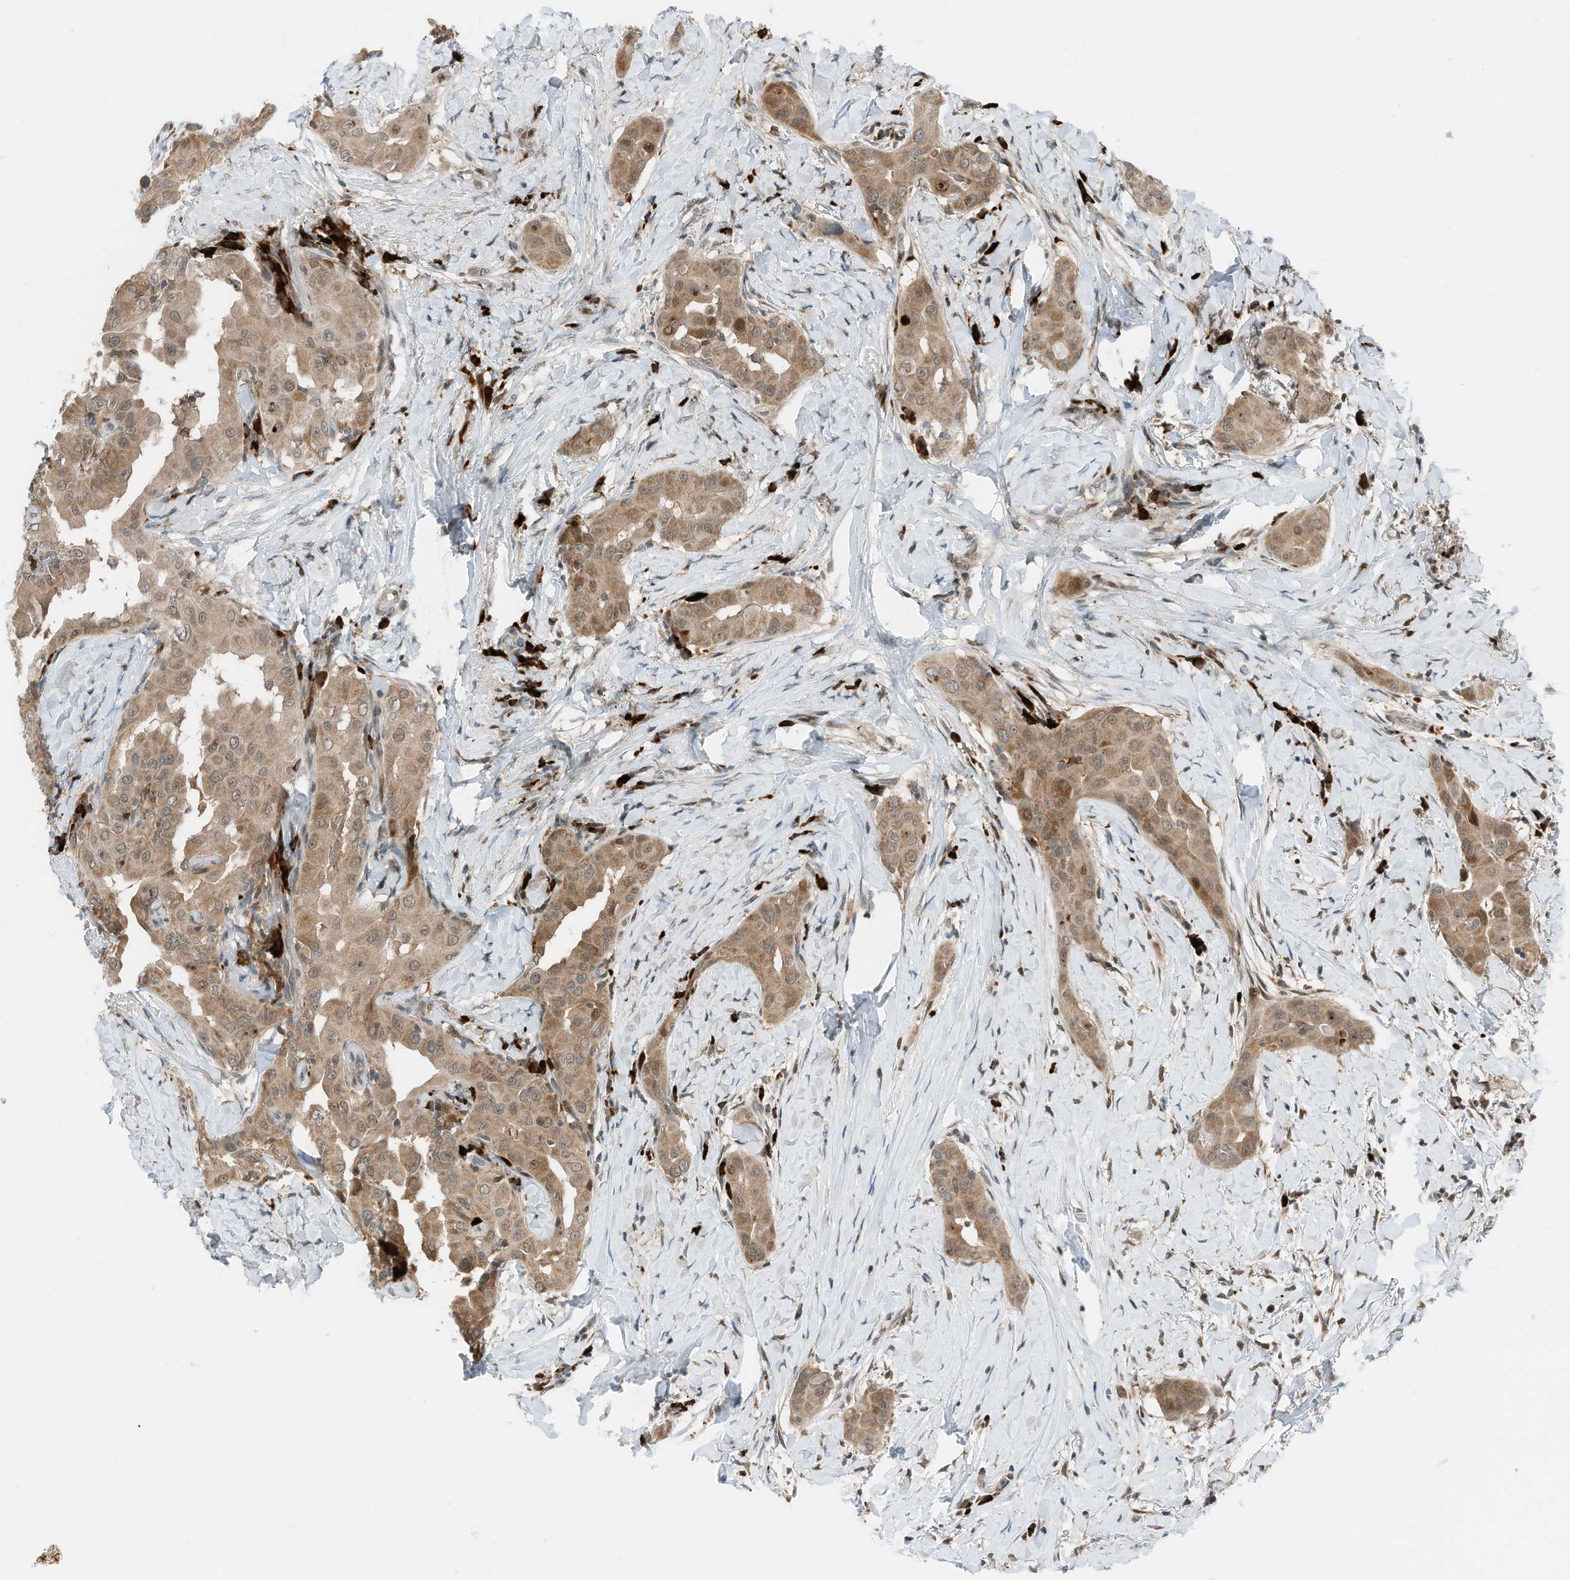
{"staining": {"intensity": "moderate", "quantity": ">75%", "location": "cytoplasmic/membranous,nuclear"}, "tissue": "thyroid cancer", "cell_type": "Tumor cells", "image_type": "cancer", "snomed": [{"axis": "morphology", "description": "Papillary adenocarcinoma, NOS"}, {"axis": "topography", "description": "Thyroid gland"}], "caption": "The image reveals immunohistochemical staining of thyroid papillary adenocarcinoma. There is moderate cytoplasmic/membranous and nuclear staining is appreciated in about >75% of tumor cells.", "gene": "RMND1", "patient": {"sex": "male", "age": 33}}